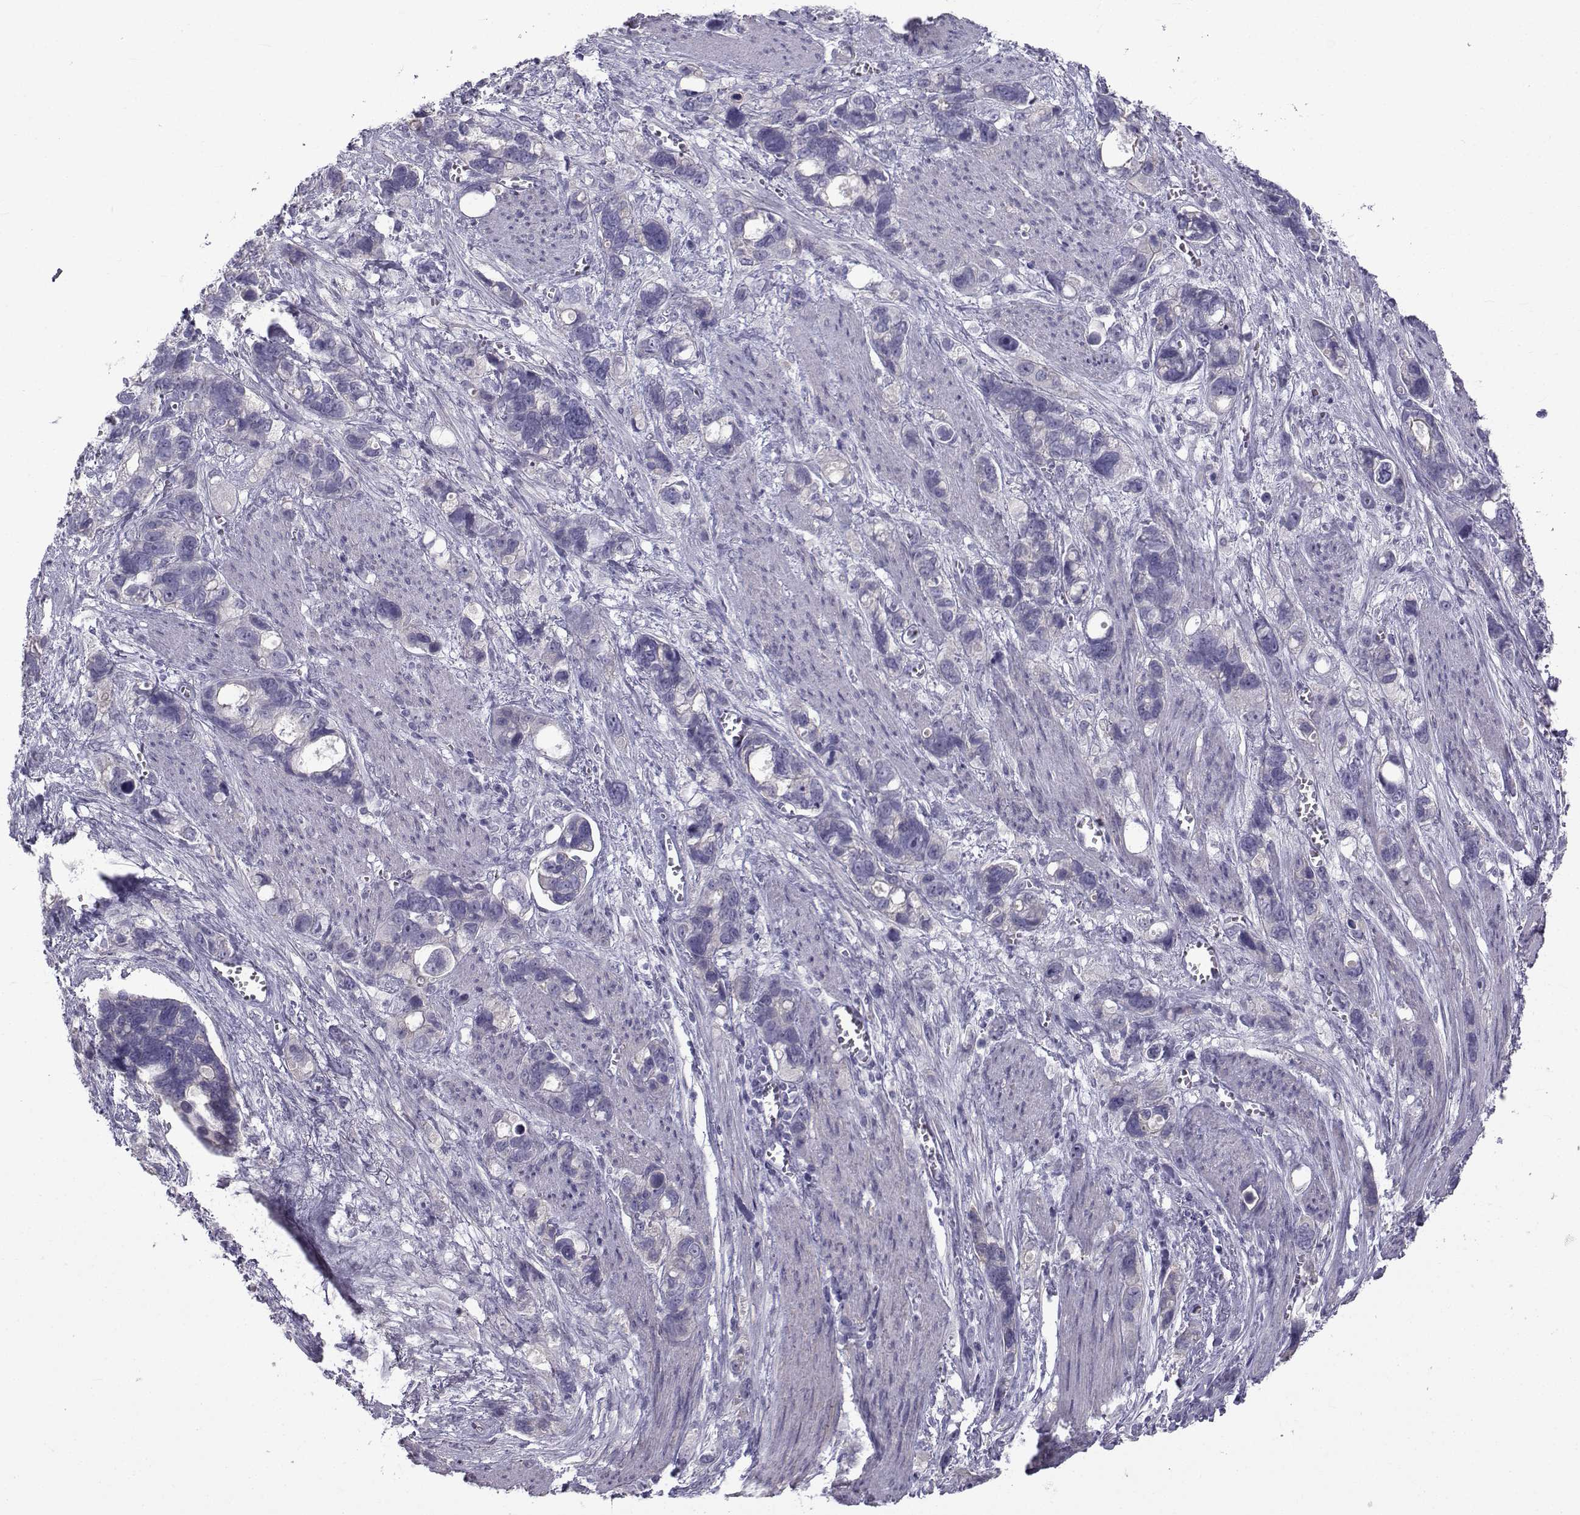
{"staining": {"intensity": "negative", "quantity": "none", "location": "none"}, "tissue": "stomach cancer", "cell_type": "Tumor cells", "image_type": "cancer", "snomed": [{"axis": "morphology", "description": "Adenocarcinoma, NOS"}, {"axis": "topography", "description": "Stomach, upper"}], "caption": "High power microscopy image of an immunohistochemistry histopathology image of stomach cancer (adenocarcinoma), revealing no significant positivity in tumor cells.", "gene": "SPANXD", "patient": {"sex": "female", "age": 81}}